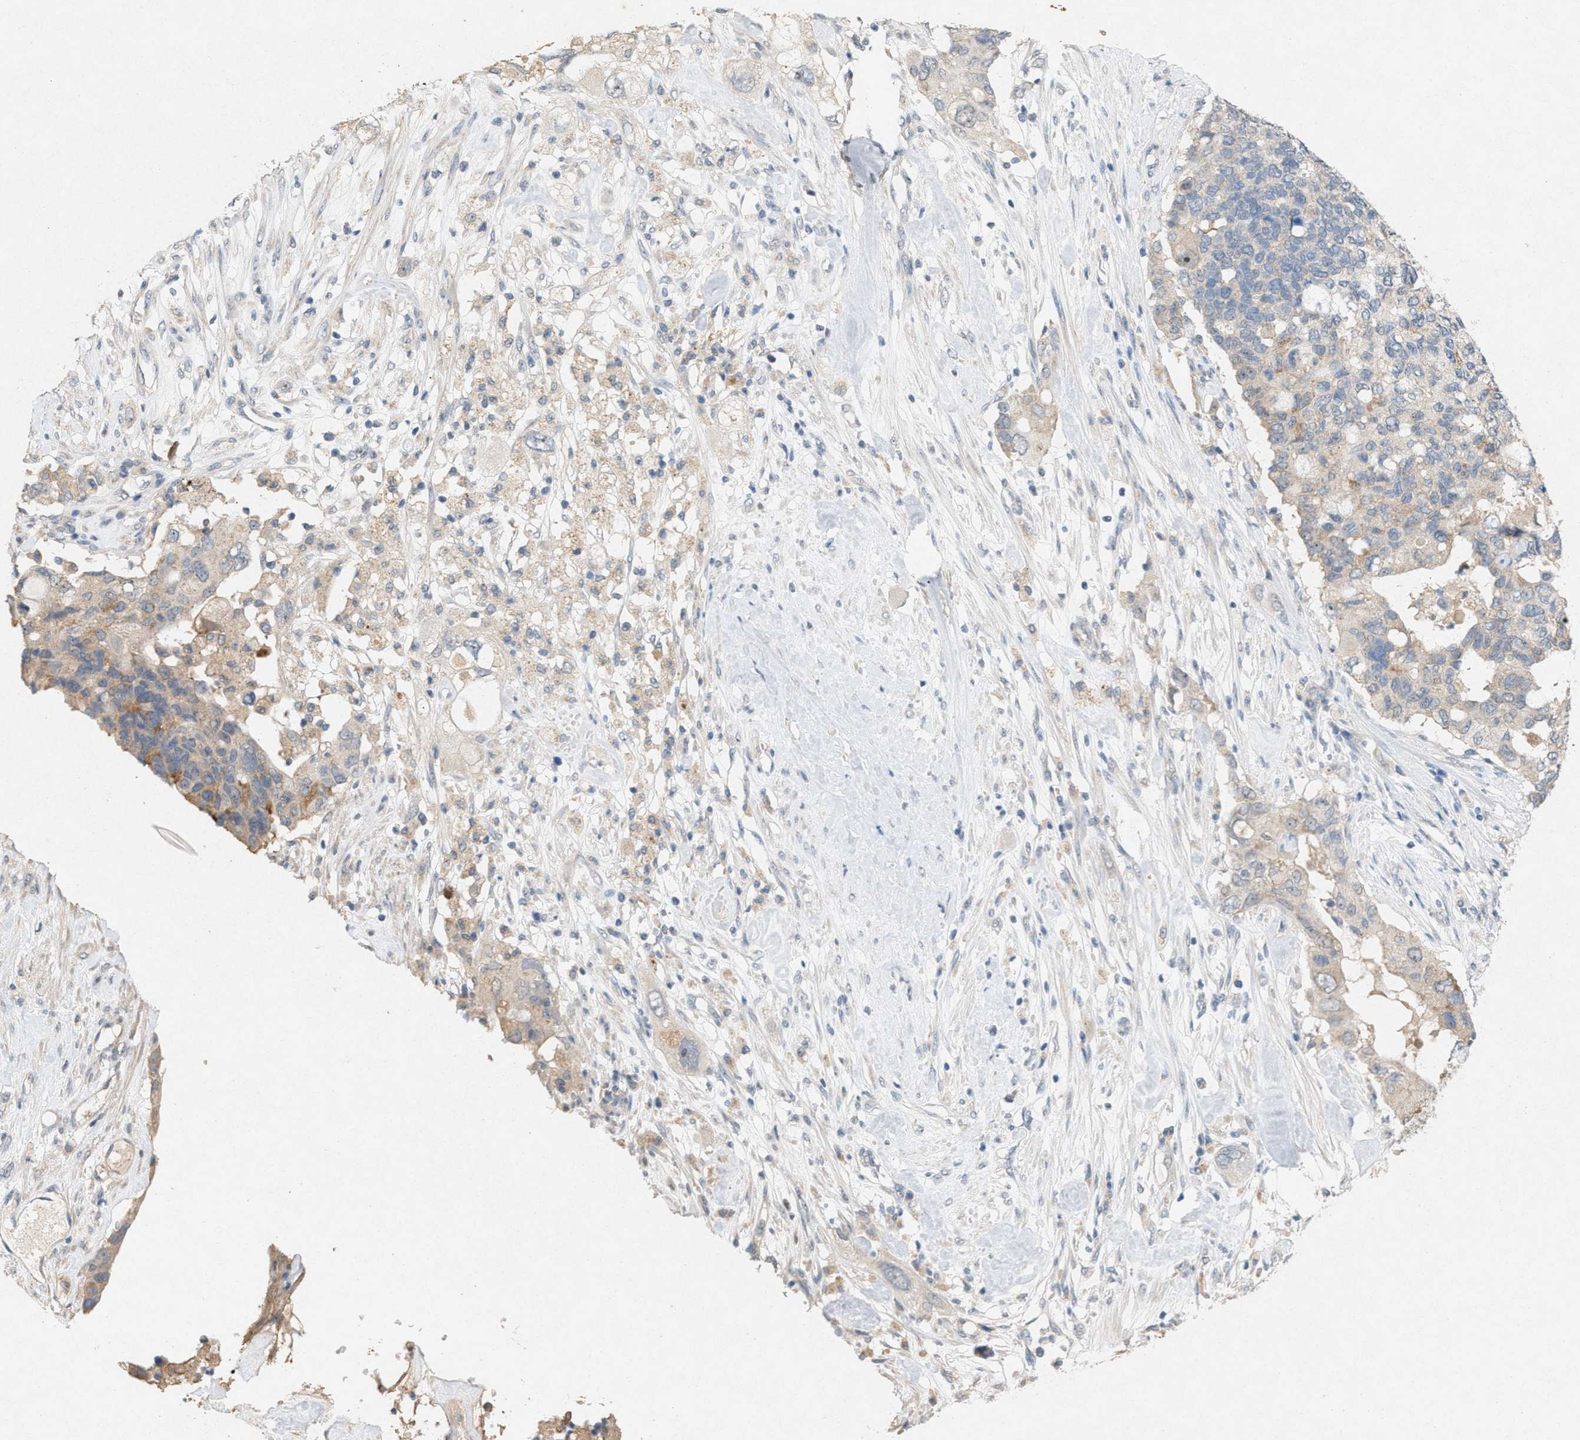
{"staining": {"intensity": "weak", "quantity": "<25%", "location": "cytoplasmic/membranous"}, "tissue": "pancreatic cancer", "cell_type": "Tumor cells", "image_type": "cancer", "snomed": [{"axis": "morphology", "description": "Adenocarcinoma, NOS"}, {"axis": "topography", "description": "Pancreas"}], "caption": "A micrograph of human pancreatic adenocarcinoma is negative for staining in tumor cells.", "gene": "DCAF7", "patient": {"sex": "female", "age": 56}}